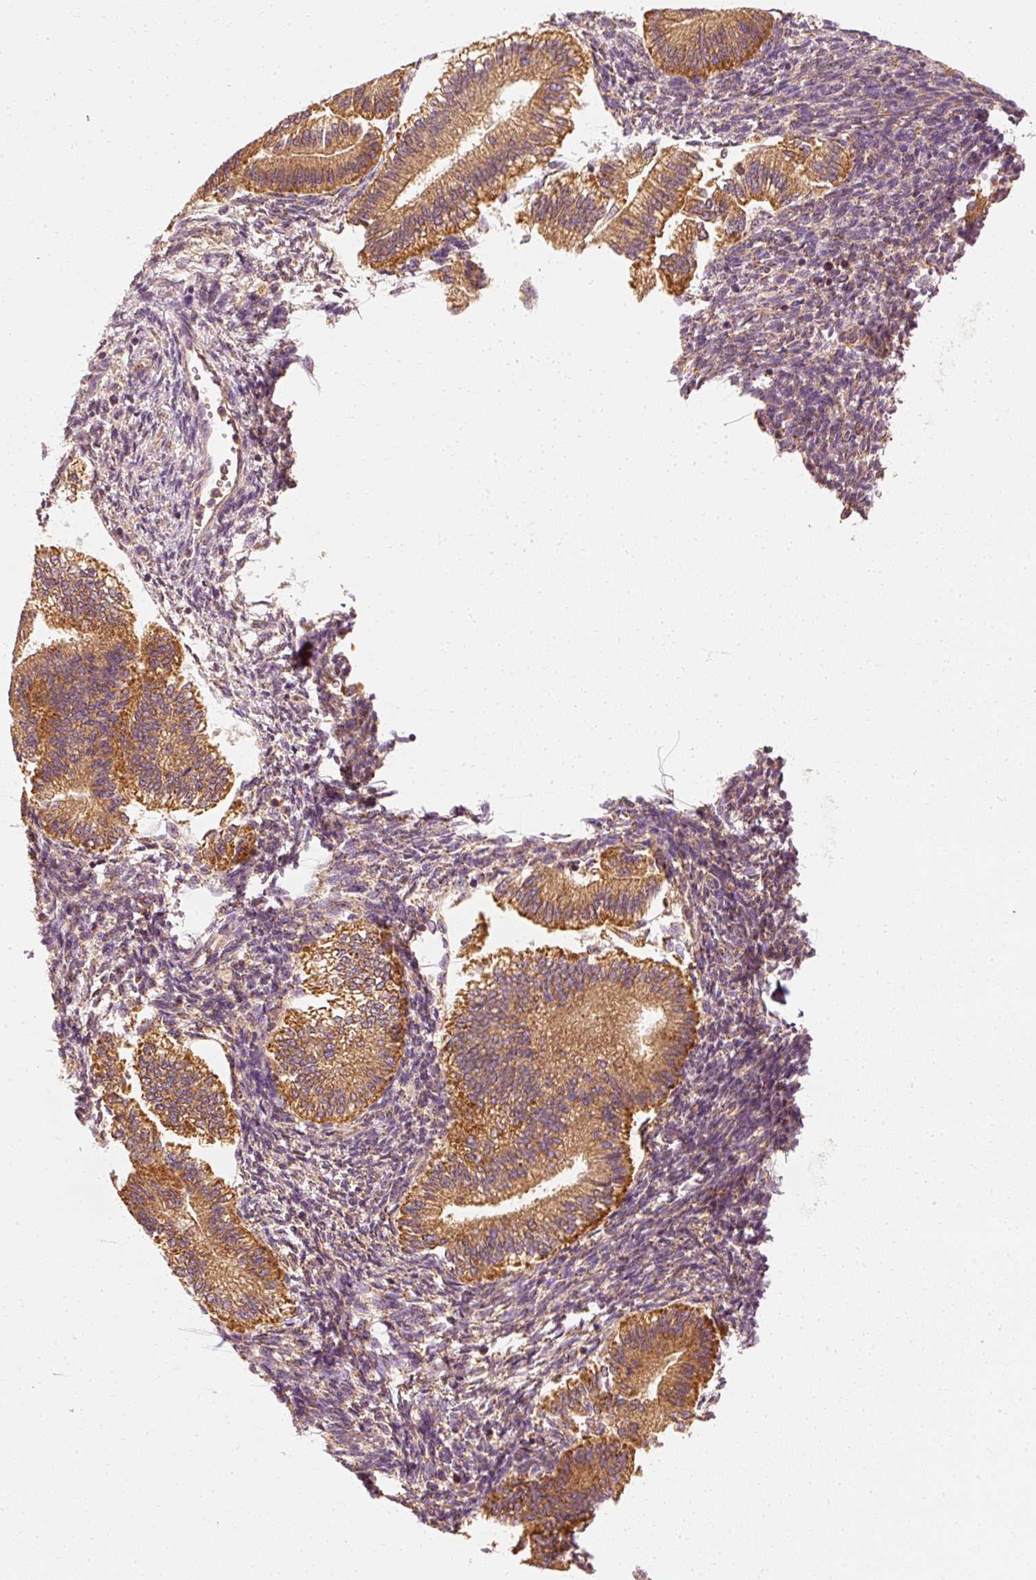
{"staining": {"intensity": "moderate", "quantity": "25%-75%", "location": "cytoplasmic/membranous"}, "tissue": "endometrium", "cell_type": "Cells in endometrial stroma", "image_type": "normal", "snomed": [{"axis": "morphology", "description": "Normal tissue, NOS"}, {"axis": "topography", "description": "Endometrium"}], "caption": "DAB (3,3'-diaminobenzidine) immunohistochemical staining of benign human endometrium reveals moderate cytoplasmic/membranous protein expression in about 25%-75% of cells in endometrial stroma.", "gene": "TOMM40", "patient": {"sex": "female", "age": 25}}